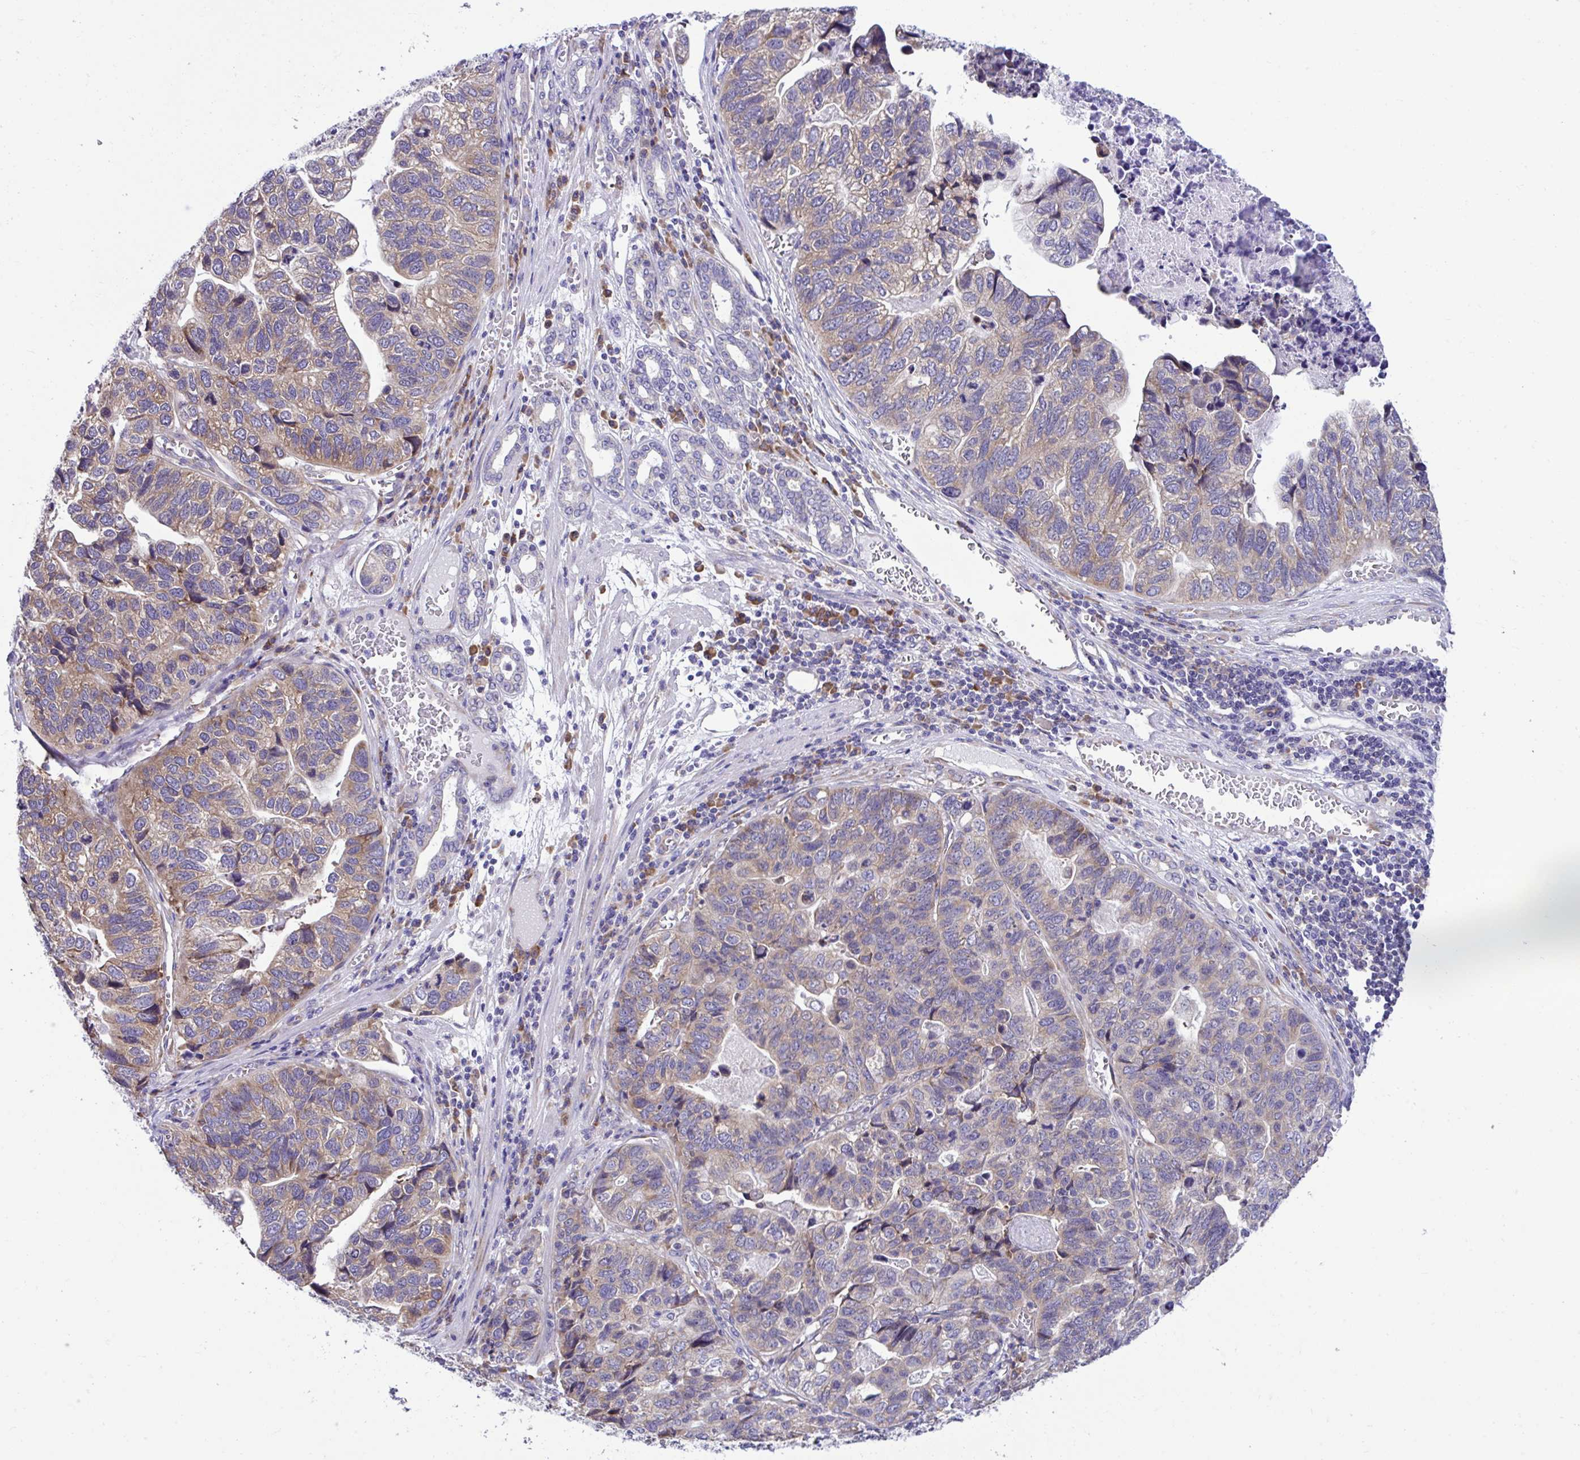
{"staining": {"intensity": "weak", "quantity": ">75%", "location": "cytoplasmic/membranous"}, "tissue": "stomach cancer", "cell_type": "Tumor cells", "image_type": "cancer", "snomed": [{"axis": "morphology", "description": "Adenocarcinoma, NOS"}, {"axis": "topography", "description": "Stomach, upper"}], "caption": "A brown stain shows weak cytoplasmic/membranous positivity of a protein in human stomach cancer tumor cells.", "gene": "RPL7", "patient": {"sex": "female", "age": 67}}